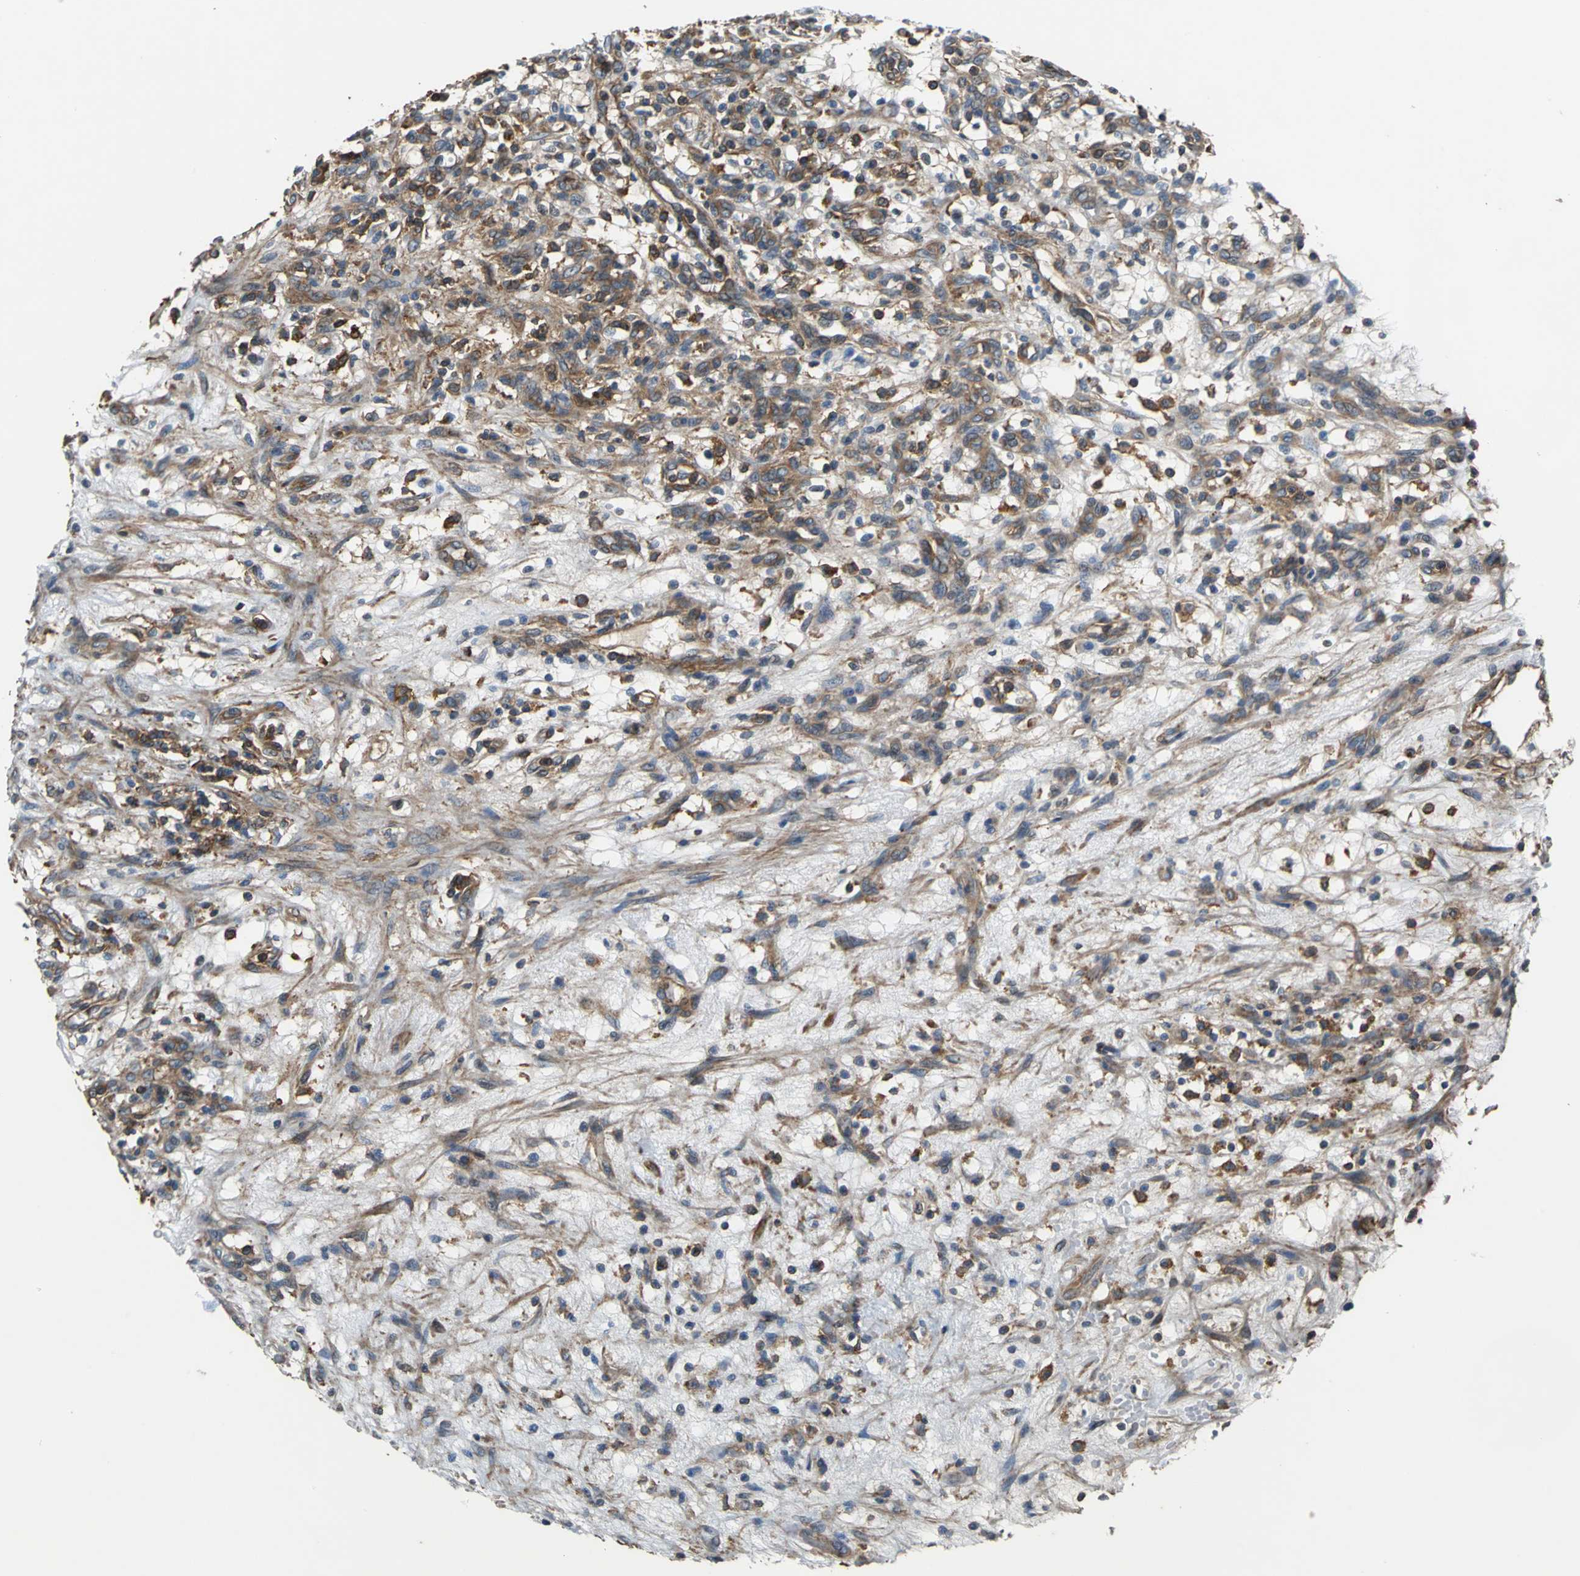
{"staining": {"intensity": "strong", "quantity": "25%-75%", "location": "cytoplasmic/membranous"}, "tissue": "renal cancer", "cell_type": "Tumor cells", "image_type": "cancer", "snomed": [{"axis": "morphology", "description": "Adenocarcinoma, NOS"}, {"axis": "topography", "description": "Kidney"}], "caption": "Renal cancer (adenocarcinoma) tissue demonstrates strong cytoplasmic/membranous expression in approximately 25%-75% of tumor cells, visualized by immunohistochemistry.", "gene": "PARVA", "patient": {"sex": "female", "age": 57}}